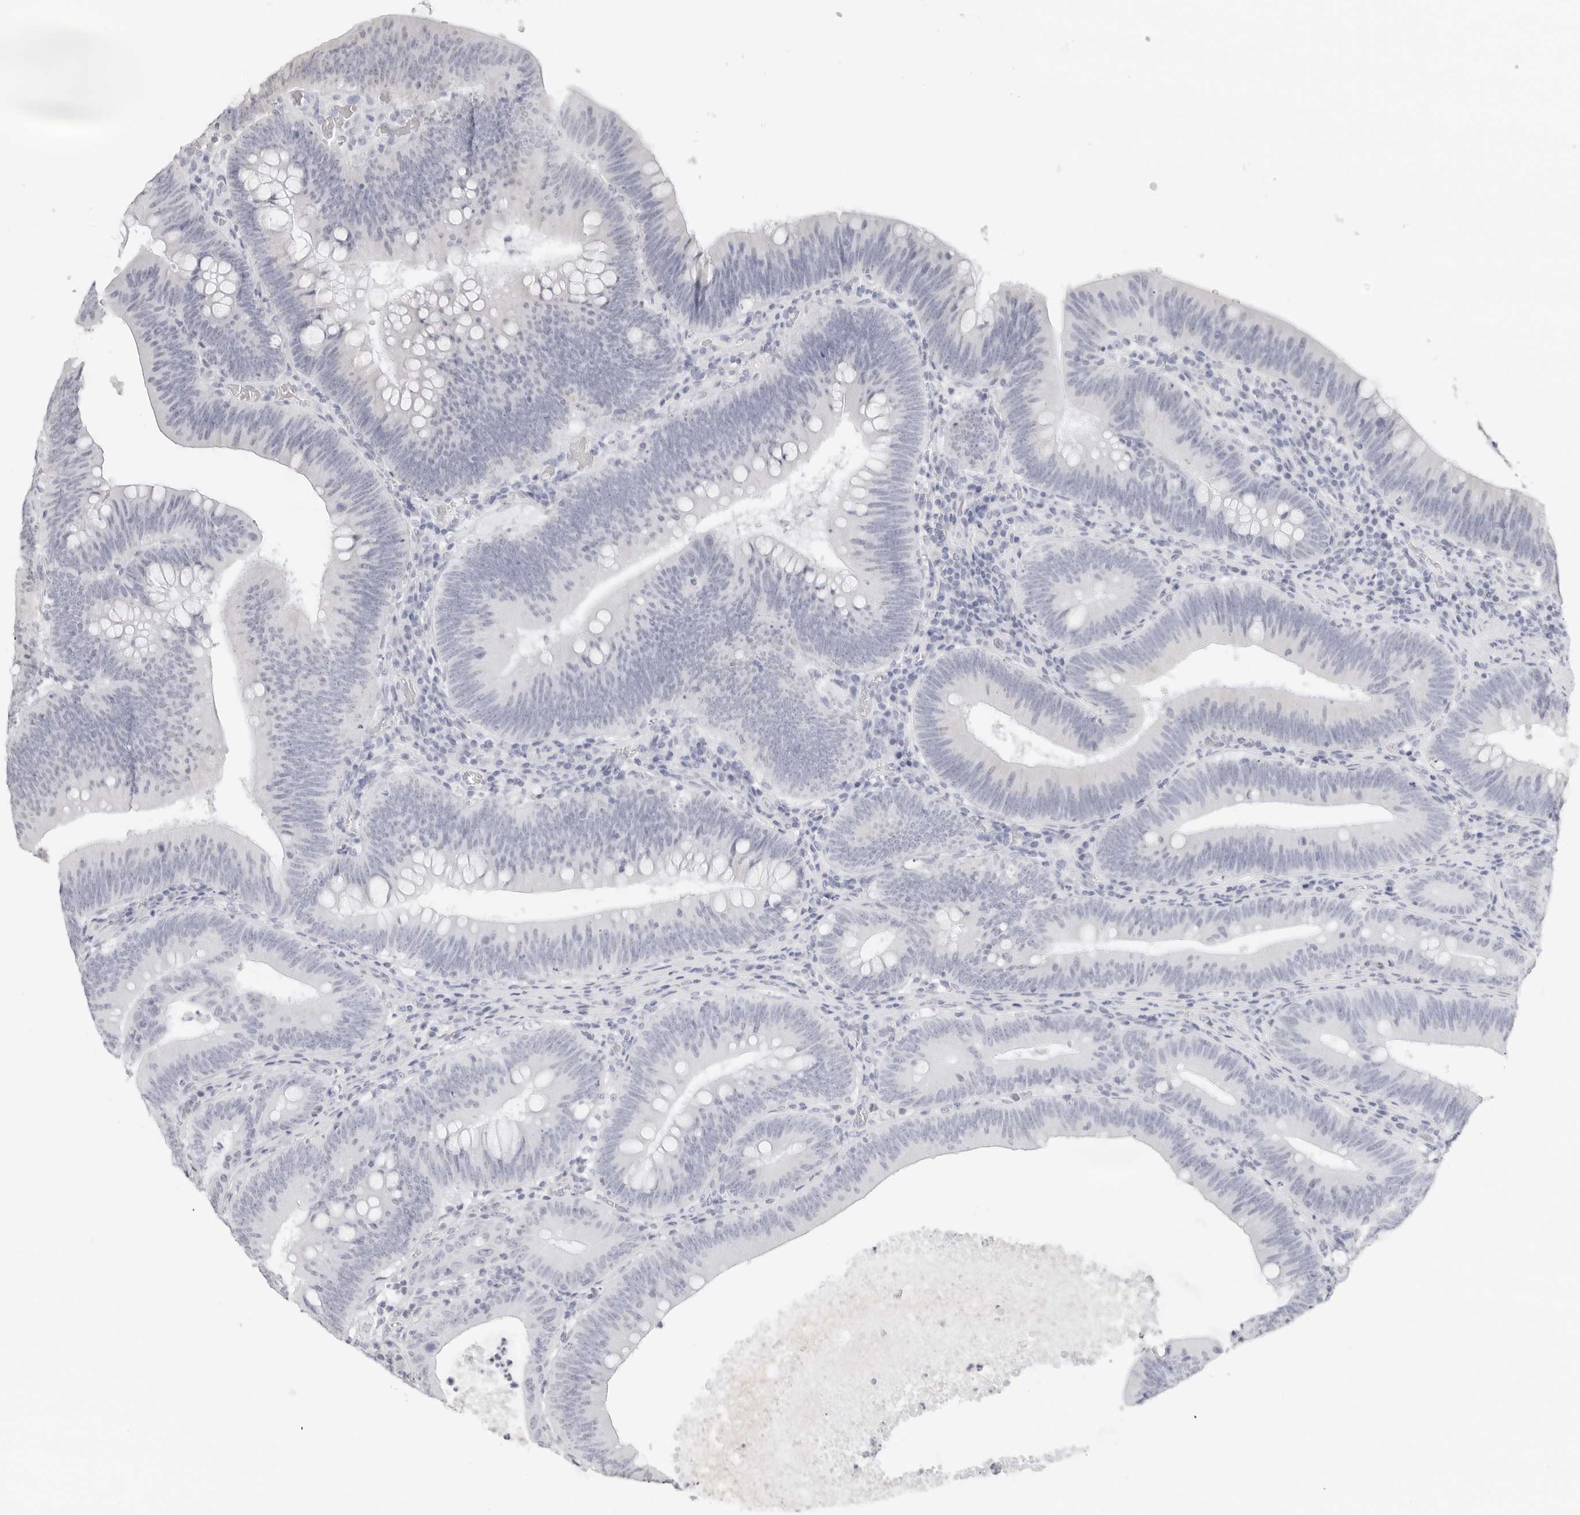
{"staining": {"intensity": "negative", "quantity": "none", "location": "none"}, "tissue": "colorectal cancer", "cell_type": "Tumor cells", "image_type": "cancer", "snomed": [{"axis": "morphology", "description": "Normal tissue, NOS"}, {"axis": "topography", "description": "Colon"}], "caption": "This micrograph is of colorectal cancer stained with immunohistochemistry (IHC) to label a protein in brown with the nuclei are counter-stained blue. There is no staining in tumor cells.", "gene": "AGMAT", "patient": {"sex": "female", "age": 82}}